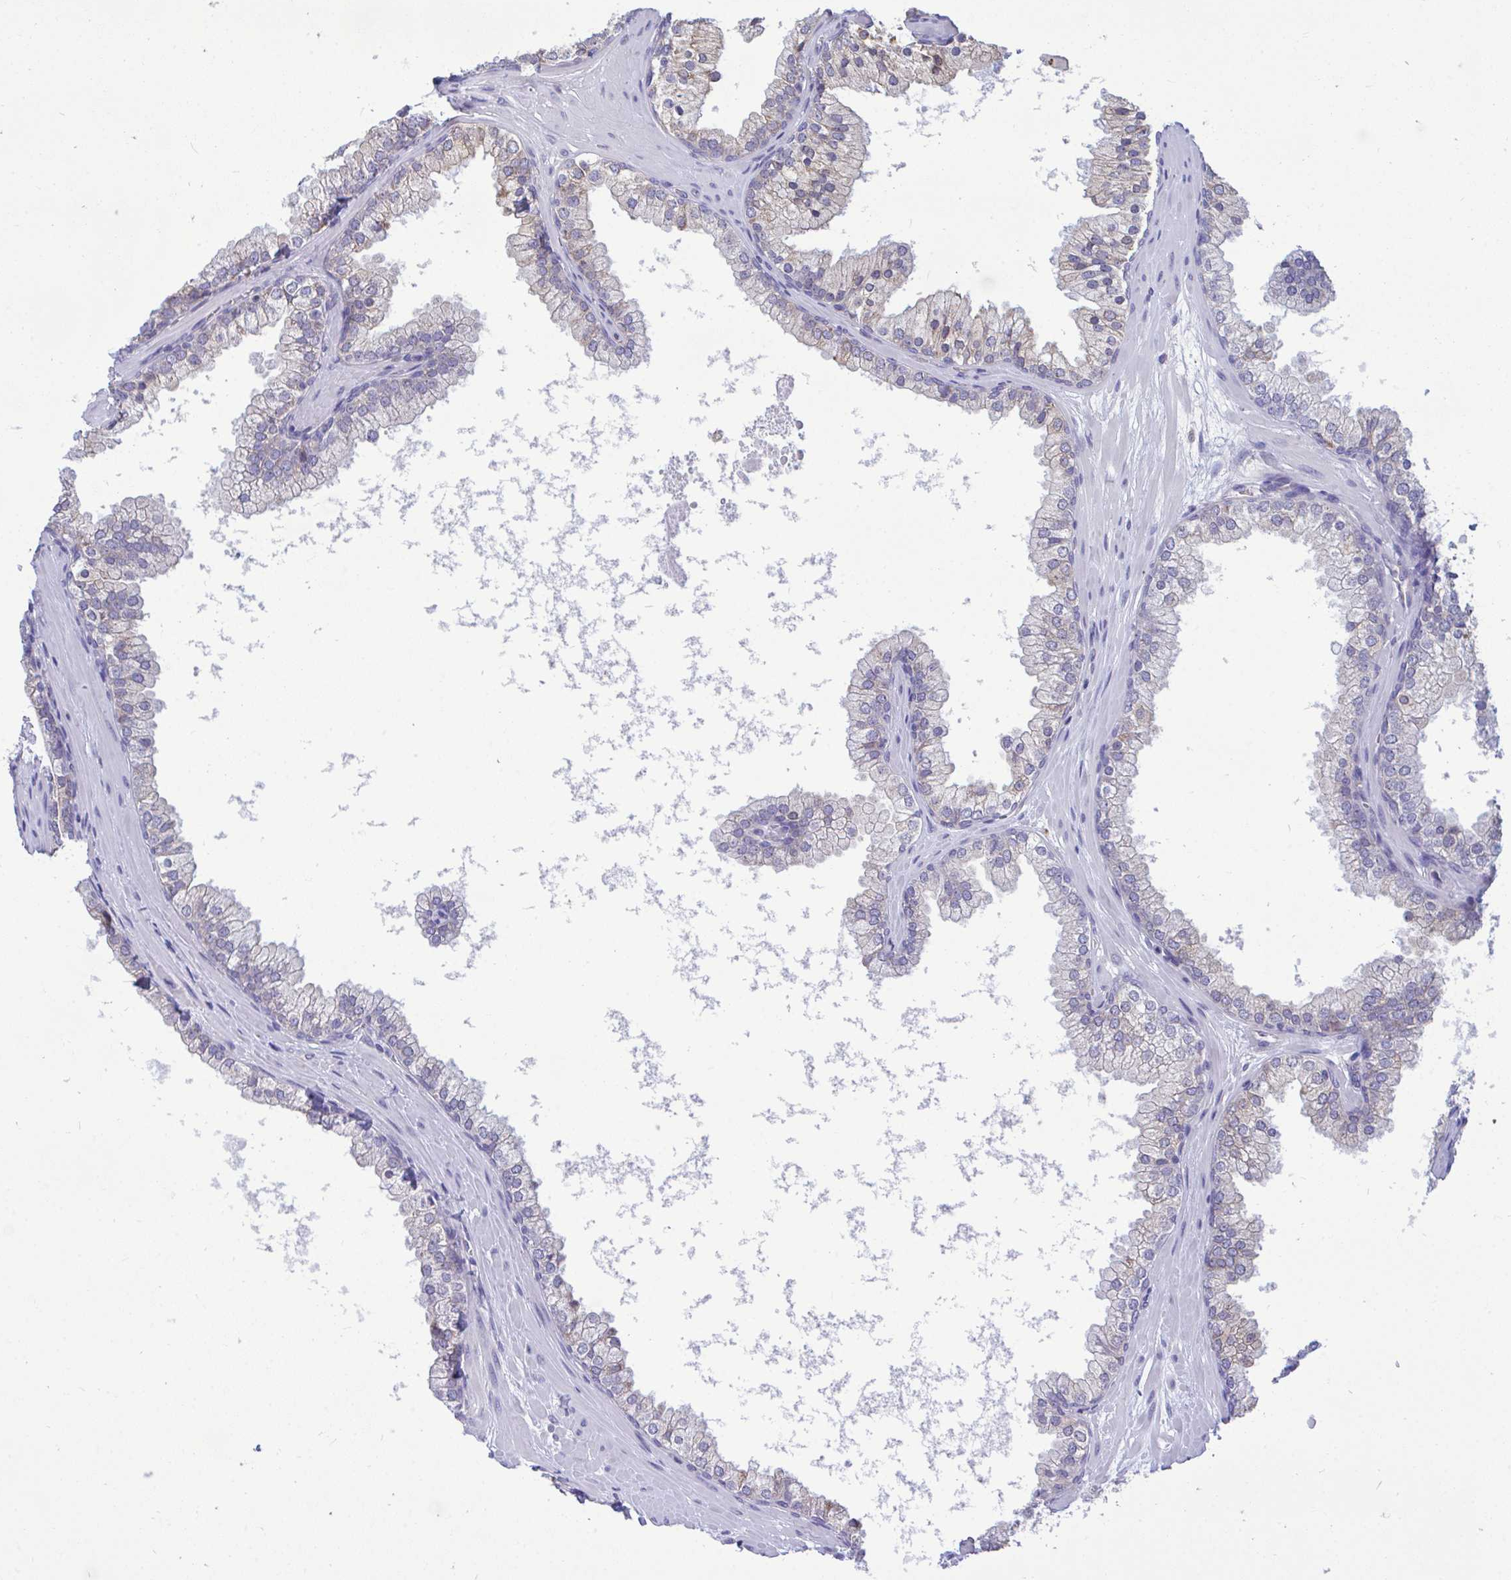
{"staining": {"intensity": "weak", "quantity": "<25%", "location": "cytoplasmic/membranous"}, "tissue": "prostate", "cell_type": "Glandular cells", "image_type": "normal", "snomed": [{"axis": "morphology", "description": "Normal tissue, NOS"}, {"axis": "topography", "description": "Prostate"}, {"axis": "topography", "description": "Peripheral nerve tissue"}], "caption": "Human prostate stained for a protein using immunohistochemistry (IHC) exhibits no expression in glandular cells.", "gene": "PIGK", "patient": {"sex": "male", "age": 61}}